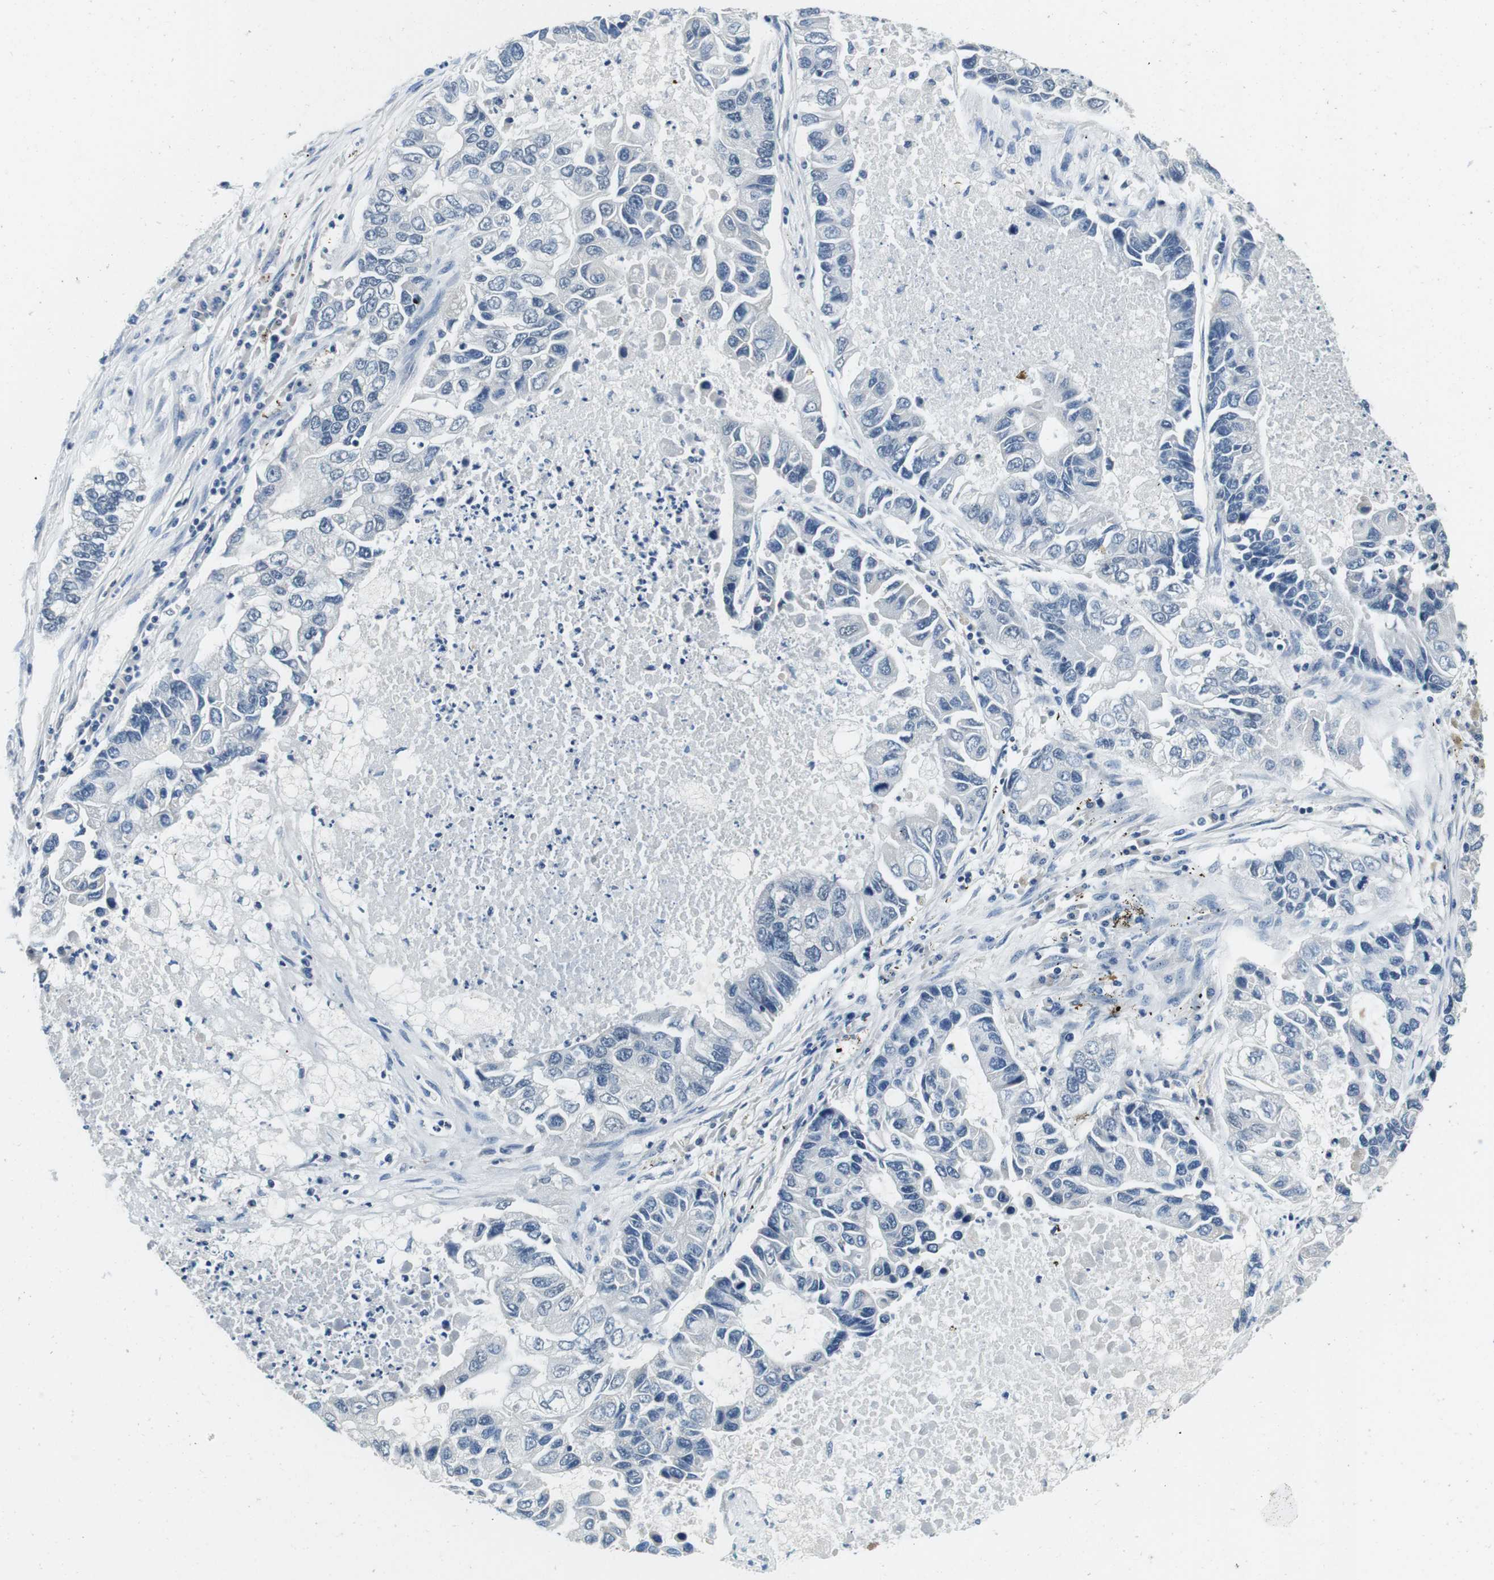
{"staining": {"intensity": "negative", "quantity": "none", "location": "none"}, "tissue": "lung cancer", "cell_type": "Tumor cells", "image_type": "cancer", "snomed": [{"axis": "morphology", "description": "Adenocarcinoma, NOS"}, {"axis": "topography", "description": "Lung"}], "caption": "The image demonstrates no significant positivity in tumor cells of adenocarcinoma (lung).", "gene": "DTNA", "patient": {"sex": "female", "age": 51}}